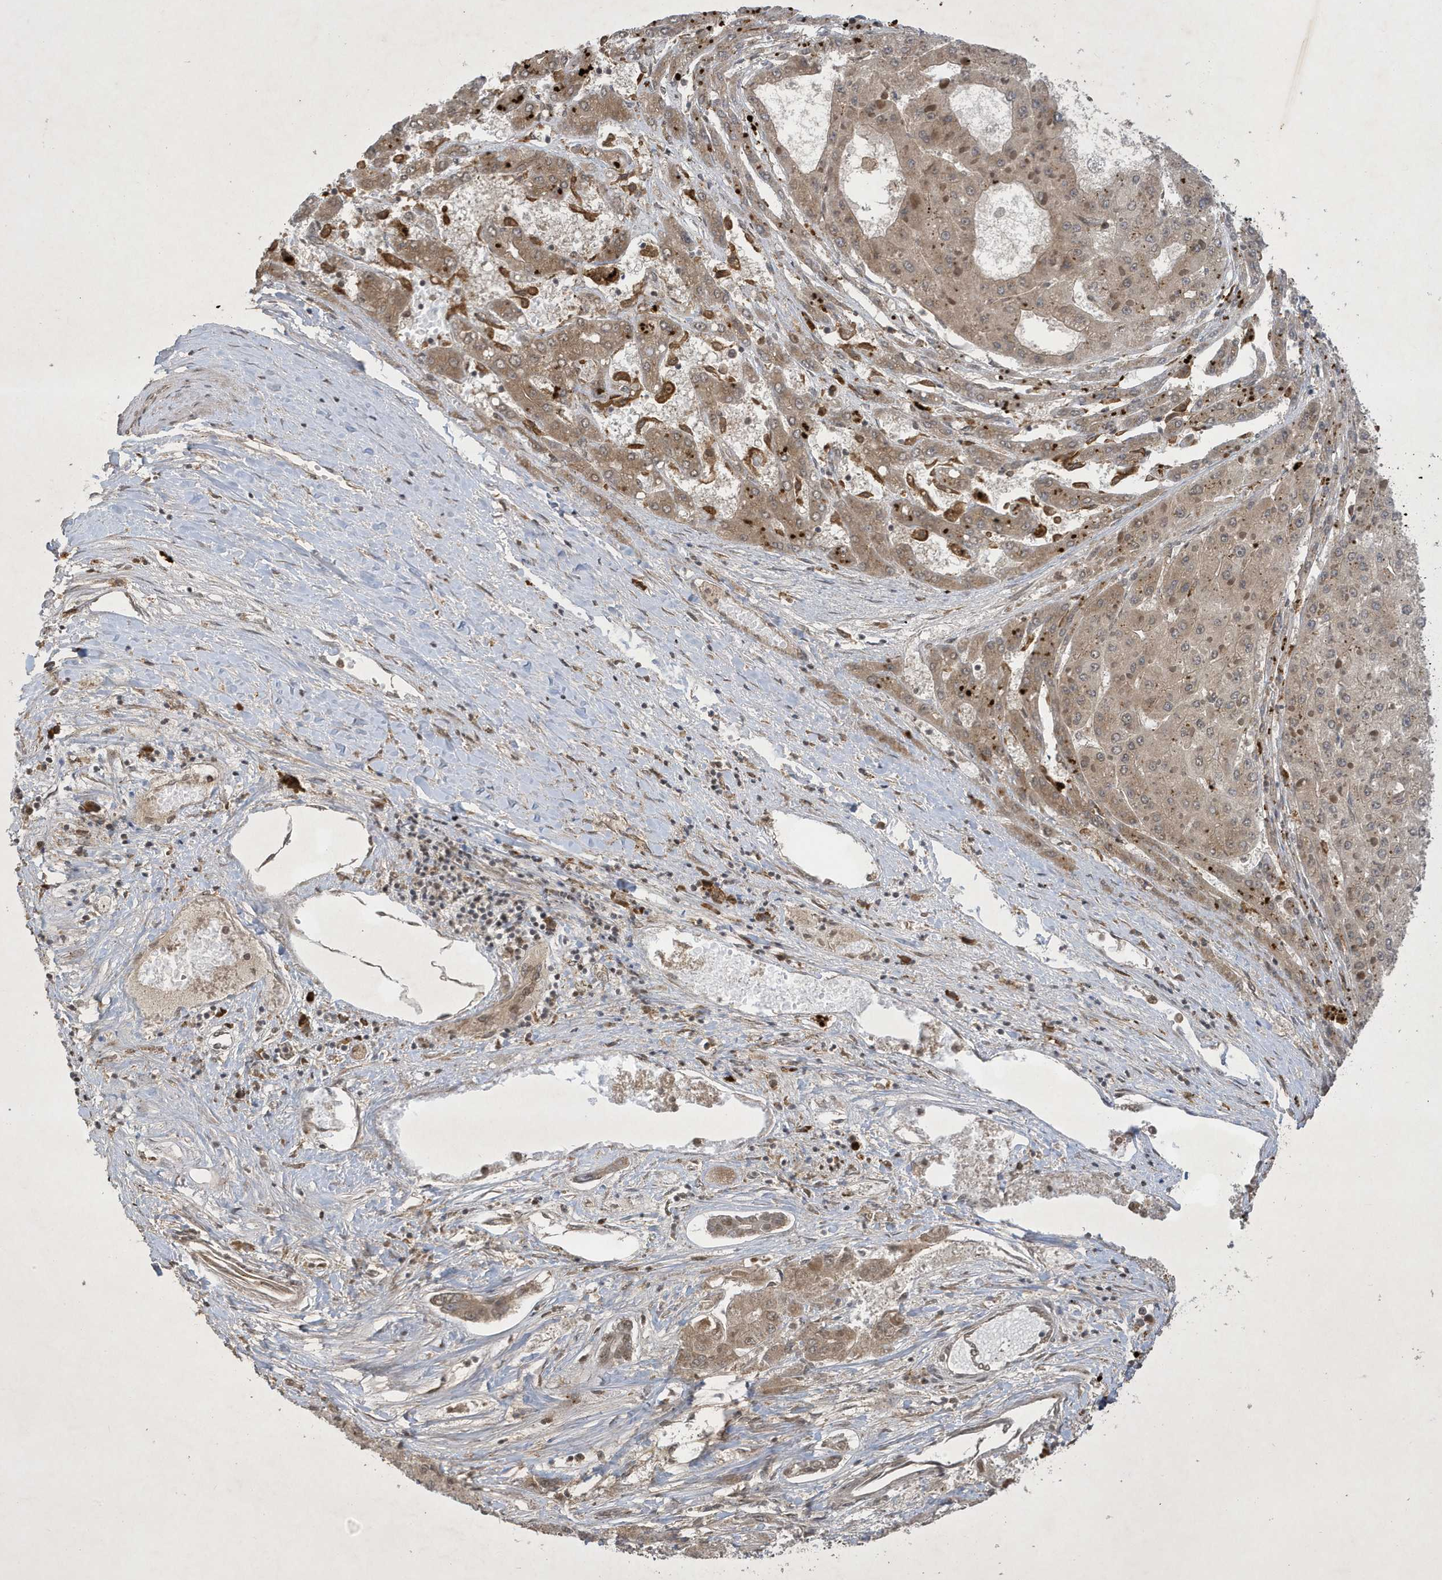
{"staining": {"intensity": "moderate", "quantity": ">75%", "location": "cytoplasmic/membranous"}, "tissue": "liver cancer", "cell_type": "Tumor cells", "image_type": "cancer", "snomed": [{"axis": "morphology", "description": "Carcinoma, Hepatocellular, NOS"}, {"axis": "topography", "description": "Liver"}], "caption": "Immunohistochemistry photomicrograph of neoplastic tissue: liver cancer stained using immunohistochemistry (IHC) shows medium levels of moderate protein expression localized specifically in the cytoplasmic/membranous of tumor cells, appearing as a cytoplasmic/membranous brown color.", "gene": "STX10", "patient": {"sex": "female", "age": 73}}